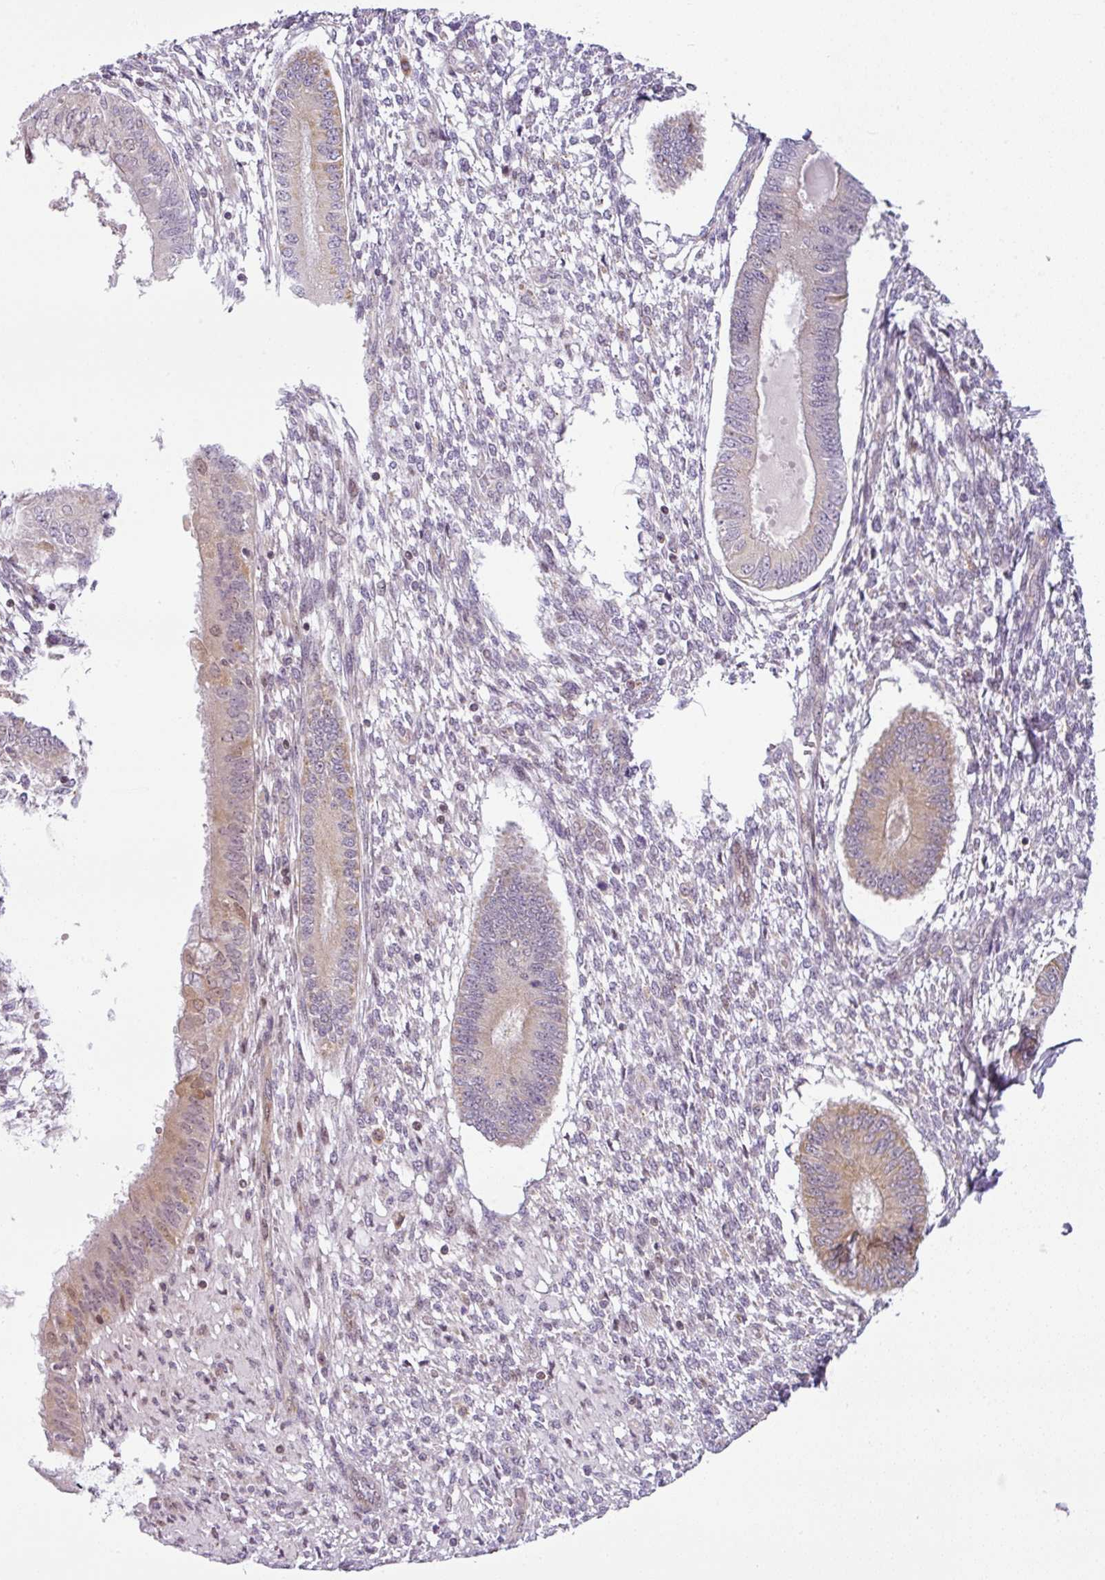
{"staining": {"intensity": "negative", "quantity": "none", "location": "none"}, "tissue": "endometrium", "cell_type": "Cells in endometrial stroma", "image_type": "normal", "snomed": [{"axis": "morphology", "description": "Normal tissue, NOS"}, {"axis": "topography", "description": "Endometrium"}], "caption": "An immunohistochemistry micrograph of unremarkable endometrium is shown. There is no staining in cells in endometrial stroma of endometrium.", "gene": "NDUFB2", "patient": {"sex": "female", "age": 49}}